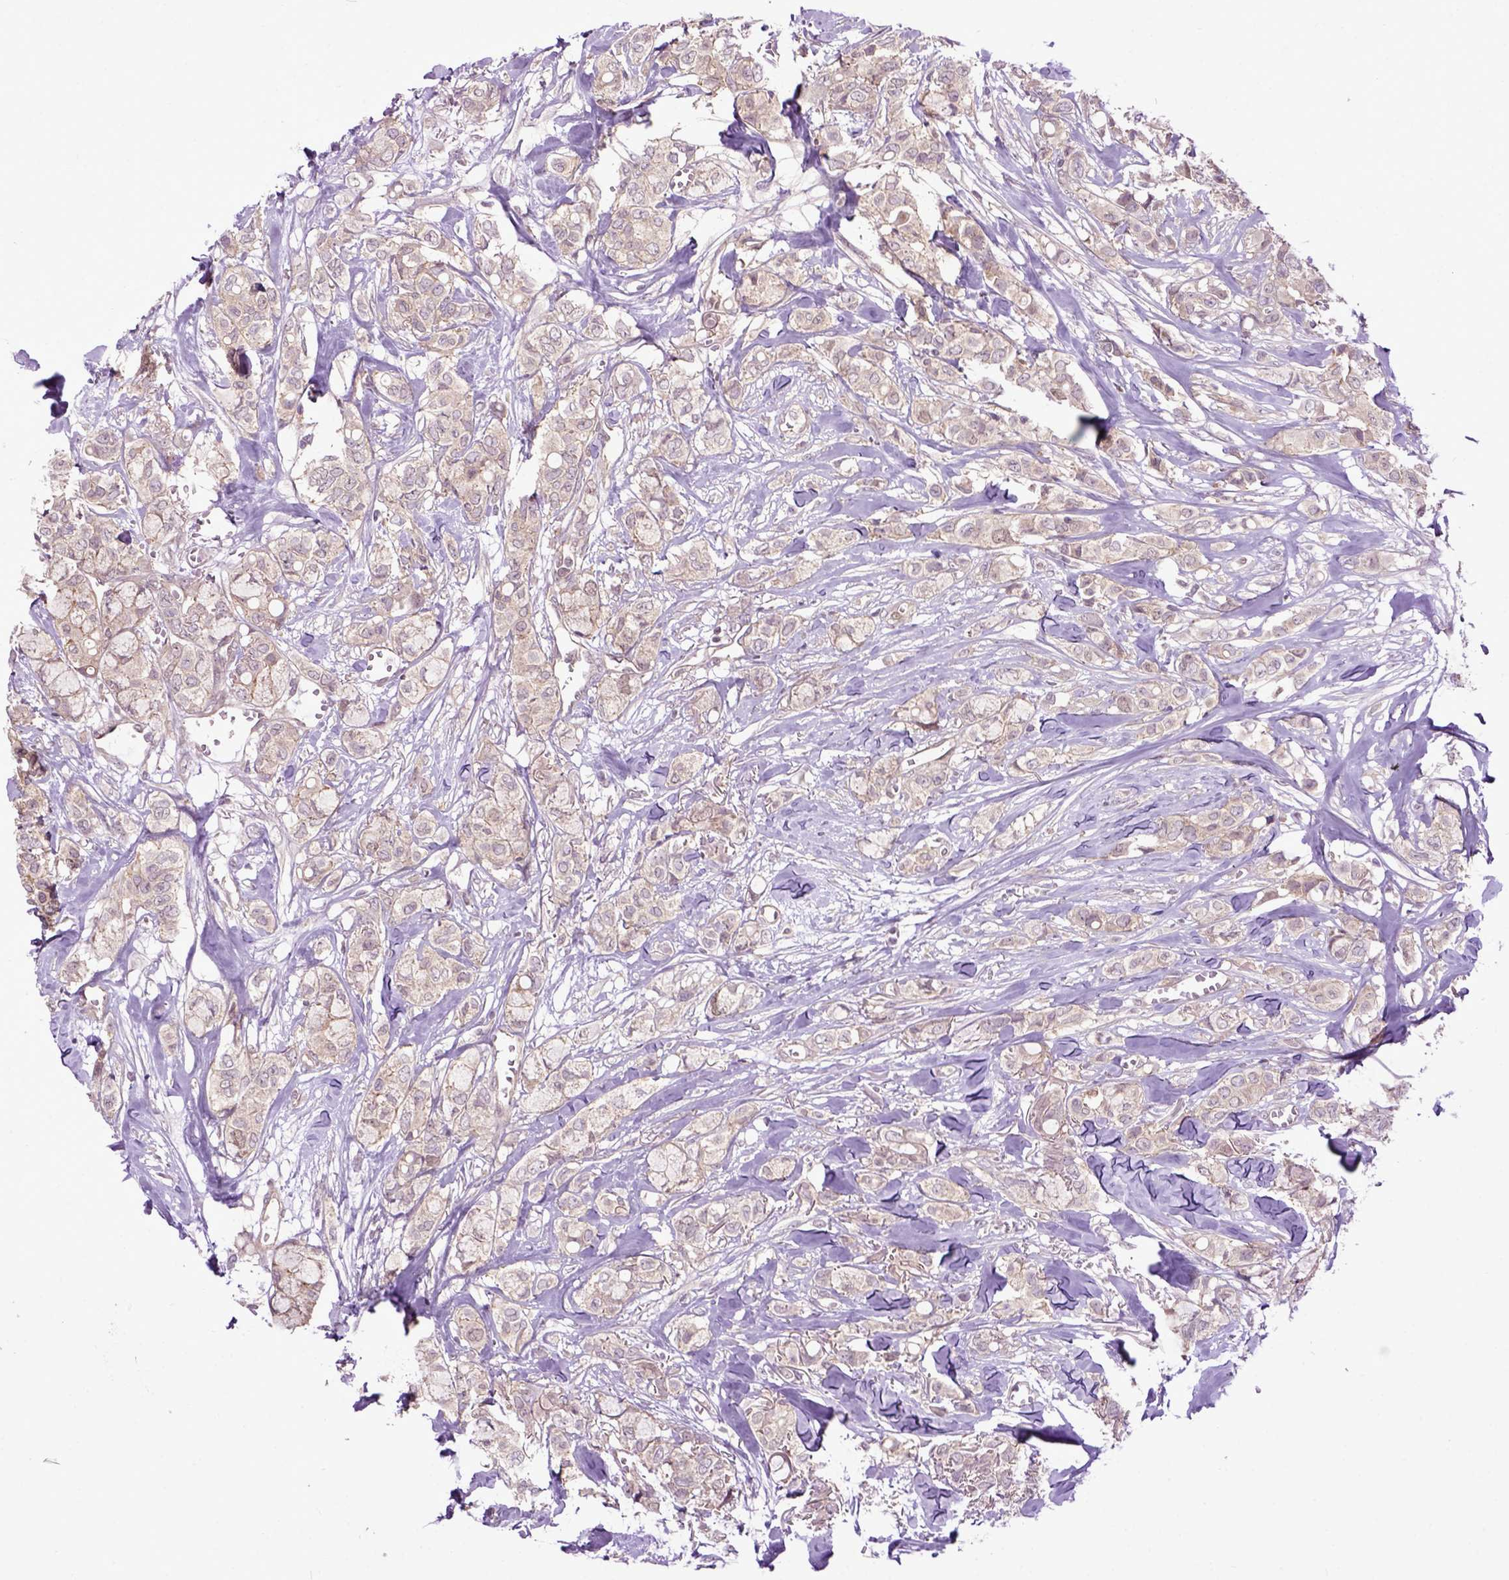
{"staining": {"intensity": "weak", "quantity": ">75%", "location": "cytoplasmic/membranous"}, "tissue": "breast cancer", "cell_type": "Tumor cells", "image_type": "cancer", "snomed": [{"axis": "morphology", "description": "Duct carcinoma"}, {"axis": "topography", "description": "Breast"}], "caption": "Weak cytoplasmic/membranous expression is appreciated in approximately >75% of tumor cells in intraductal carcinoma (breast).", "gene": "WDR48", "patient": {"sex": "female", "age": 85}}